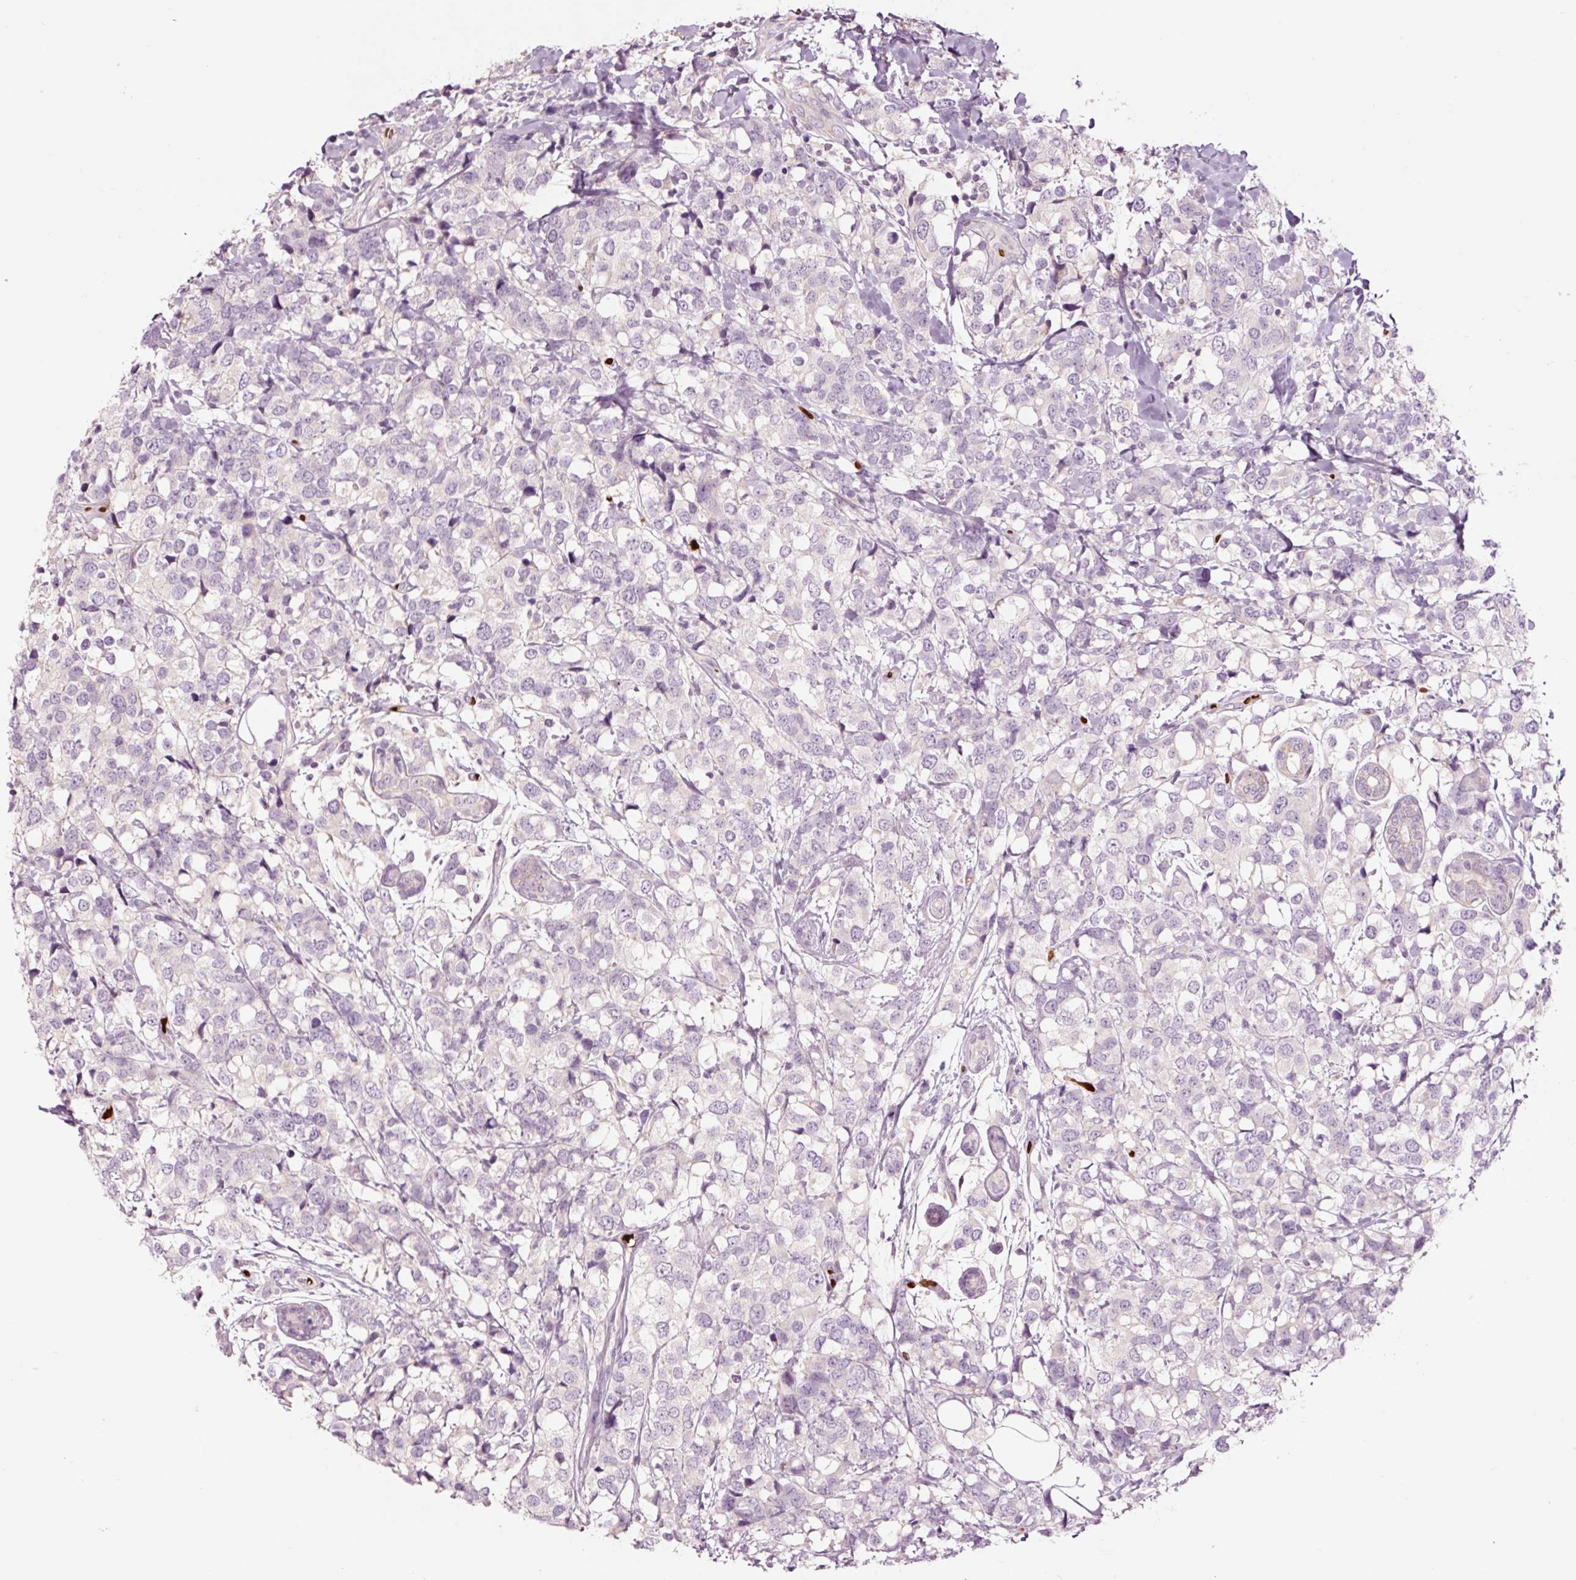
{"staining": {"intensity": "negative", "quantity": "none", "location": "none"}, "tissue": "breast cancer", "cell_type": "Tumor cells", "image_type": "cancer", "snomed": [{"axis": "morphology", "description": "Lobular carcinoma"}, {"axis": "topography", "description": "Breast"}], "caption": "There is no significant positivity in tumor cells of breast cancer. The staining was performed using DAB to visualize the protein expression in brown, while the nuclei were stained in blue with hematoxylin (Magnification: 20x).", "gene": "LDHAL6B", "patient": {"sex": "female", "age": 59}}